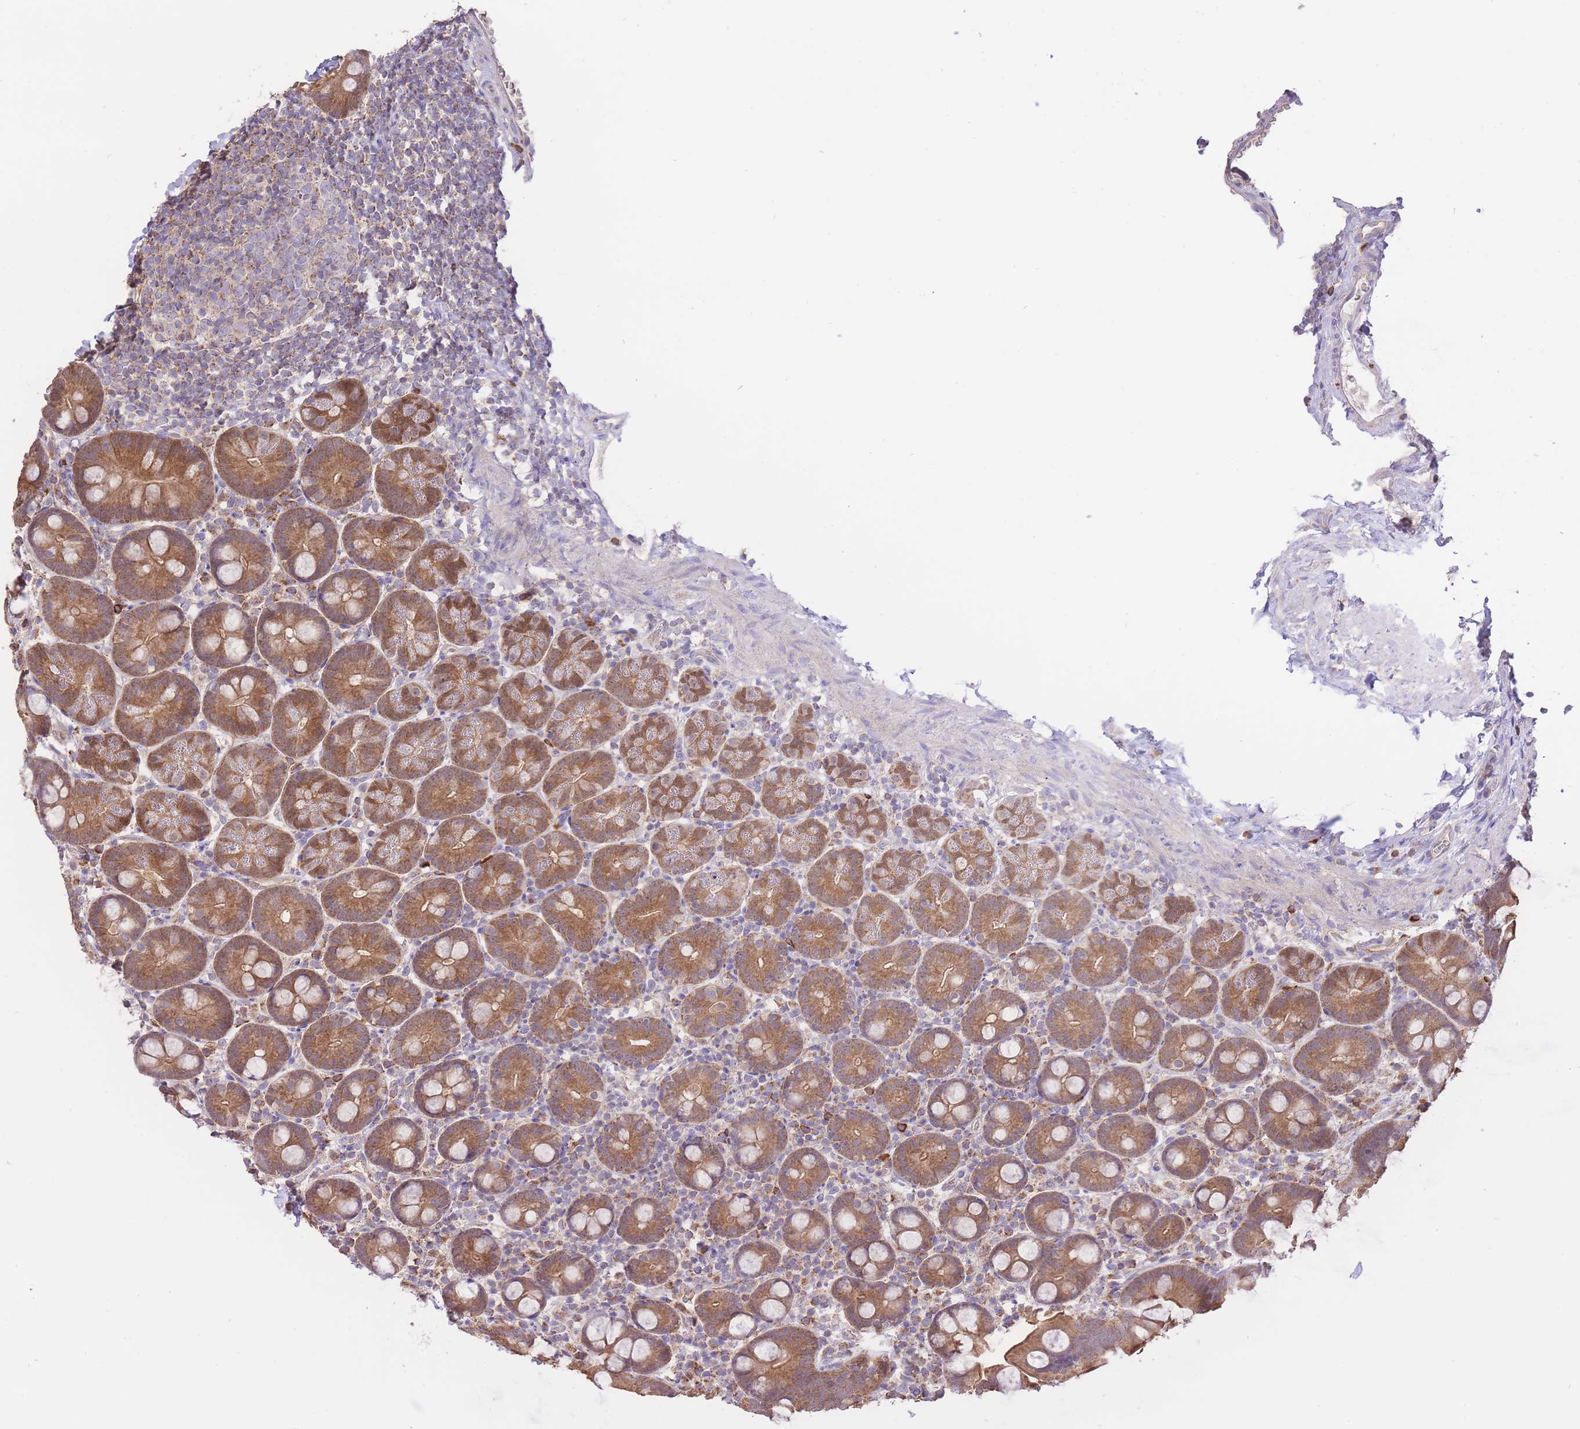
{"staining": {"intensity": "moderate", "quantity": ">75%", "location": "cytoplasmic/membranous"}, "tissue": "small intestine", "cell_type": "Glandular cells", "image_type": "normal", "snomed": [{"axis": "morphology", "description": "Normal tissue, NOS"}, {"axis": "topography", "description": "Small intestine"}], "caption": "A brown stain highlights moderate cytoplasmic/membranous expression of a protein in glandular cells of unremarkable small intestine. Nuclei are stained in blue.", "gene": "PREP", "patient": {"sex": "female", "age": 68}}